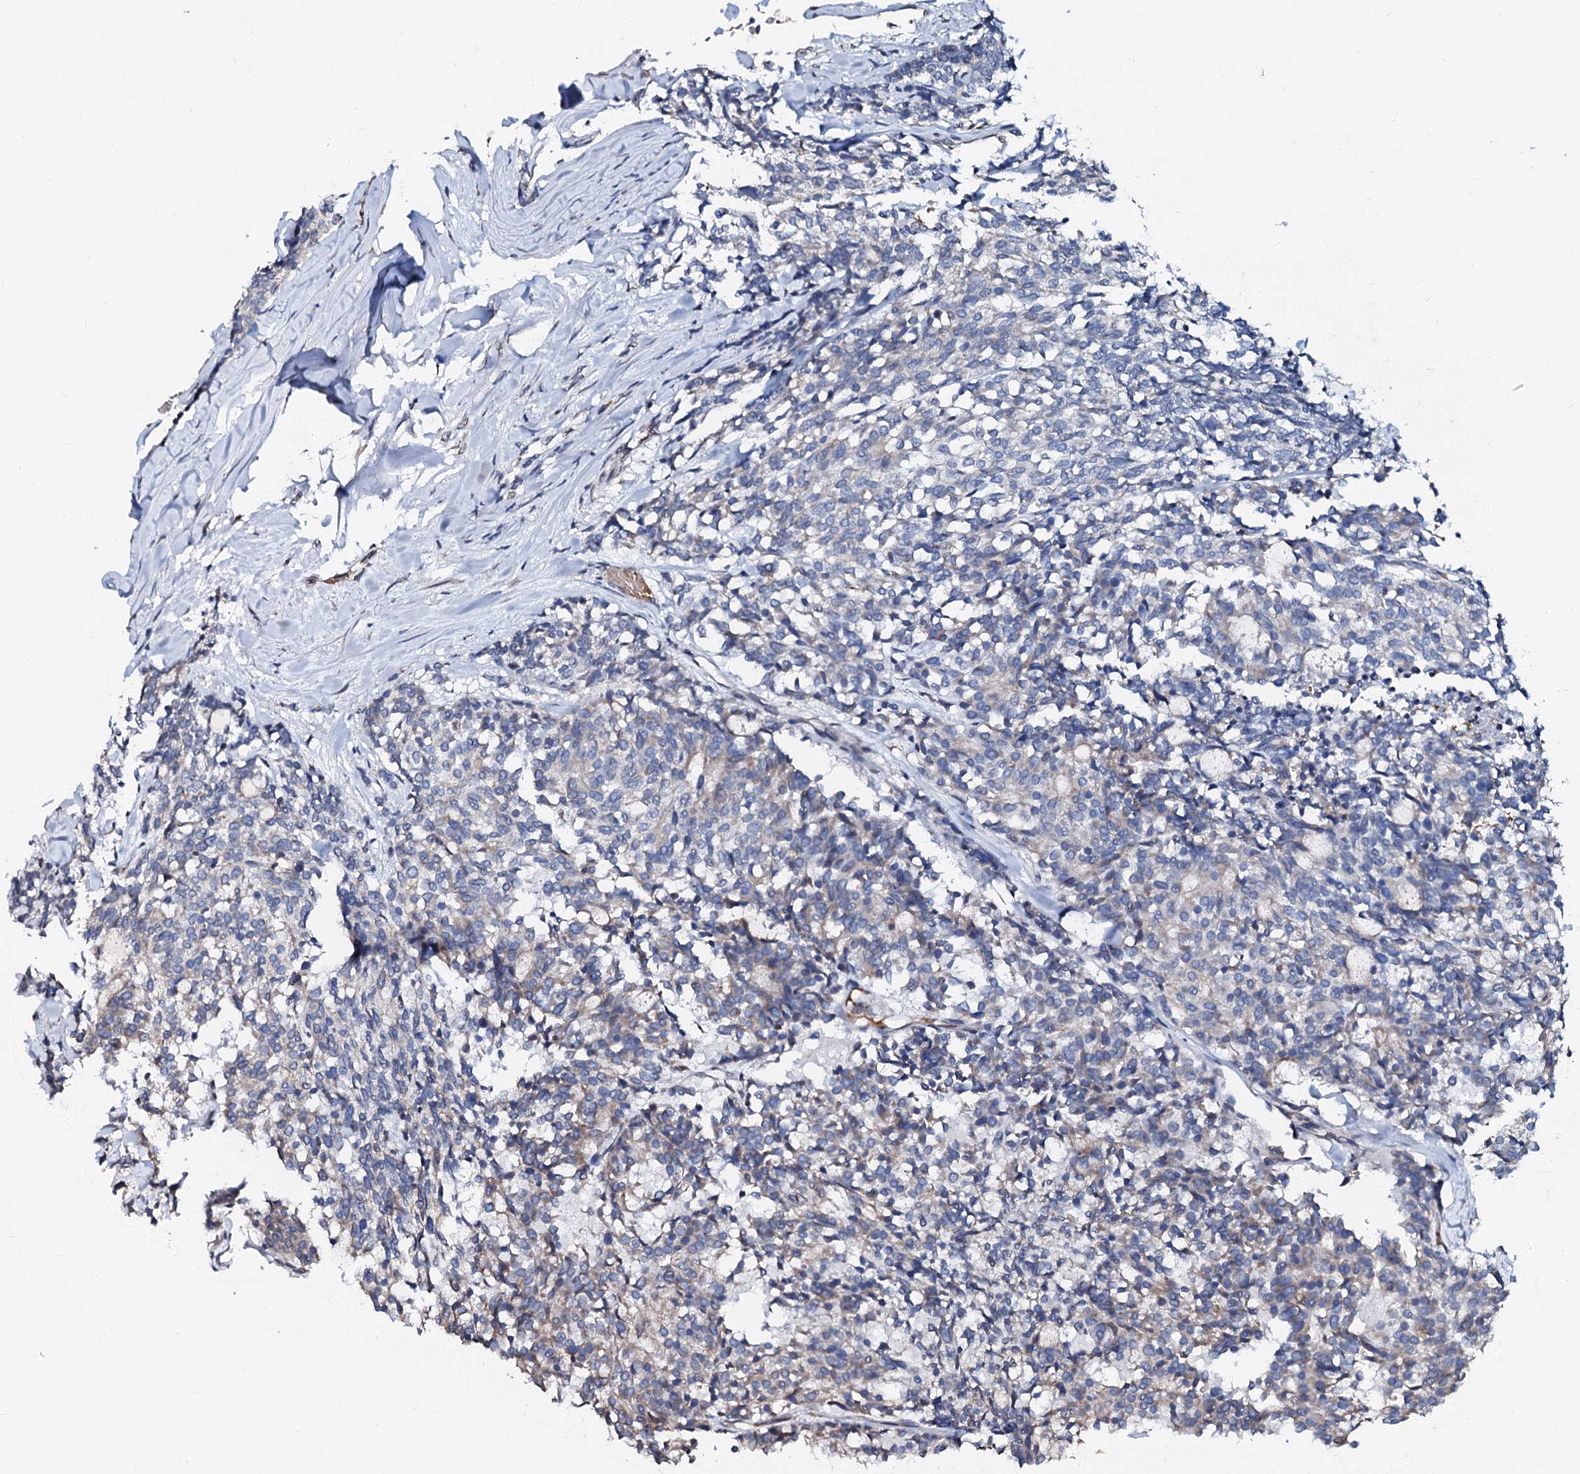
{"staining": {"intensity": "negative", "quantity": "none", "location": "none"}, "tissue": "carcinoid", "cell_type": "Tumor cells", "image_type": "cancer", "snomed": [{"axis": "morphology", "description": "Carcinoid, malignant, NOS"}, {"axis": "topography", "description": "Pancreas"}], "caption": "Human carcinoid (malignant) stained for a protein using immunohistochemistry (IHC) exhibits no positivity in tumor cells.", "gene": "NRP2", "patient": {"sex": "female", "age": 54}}